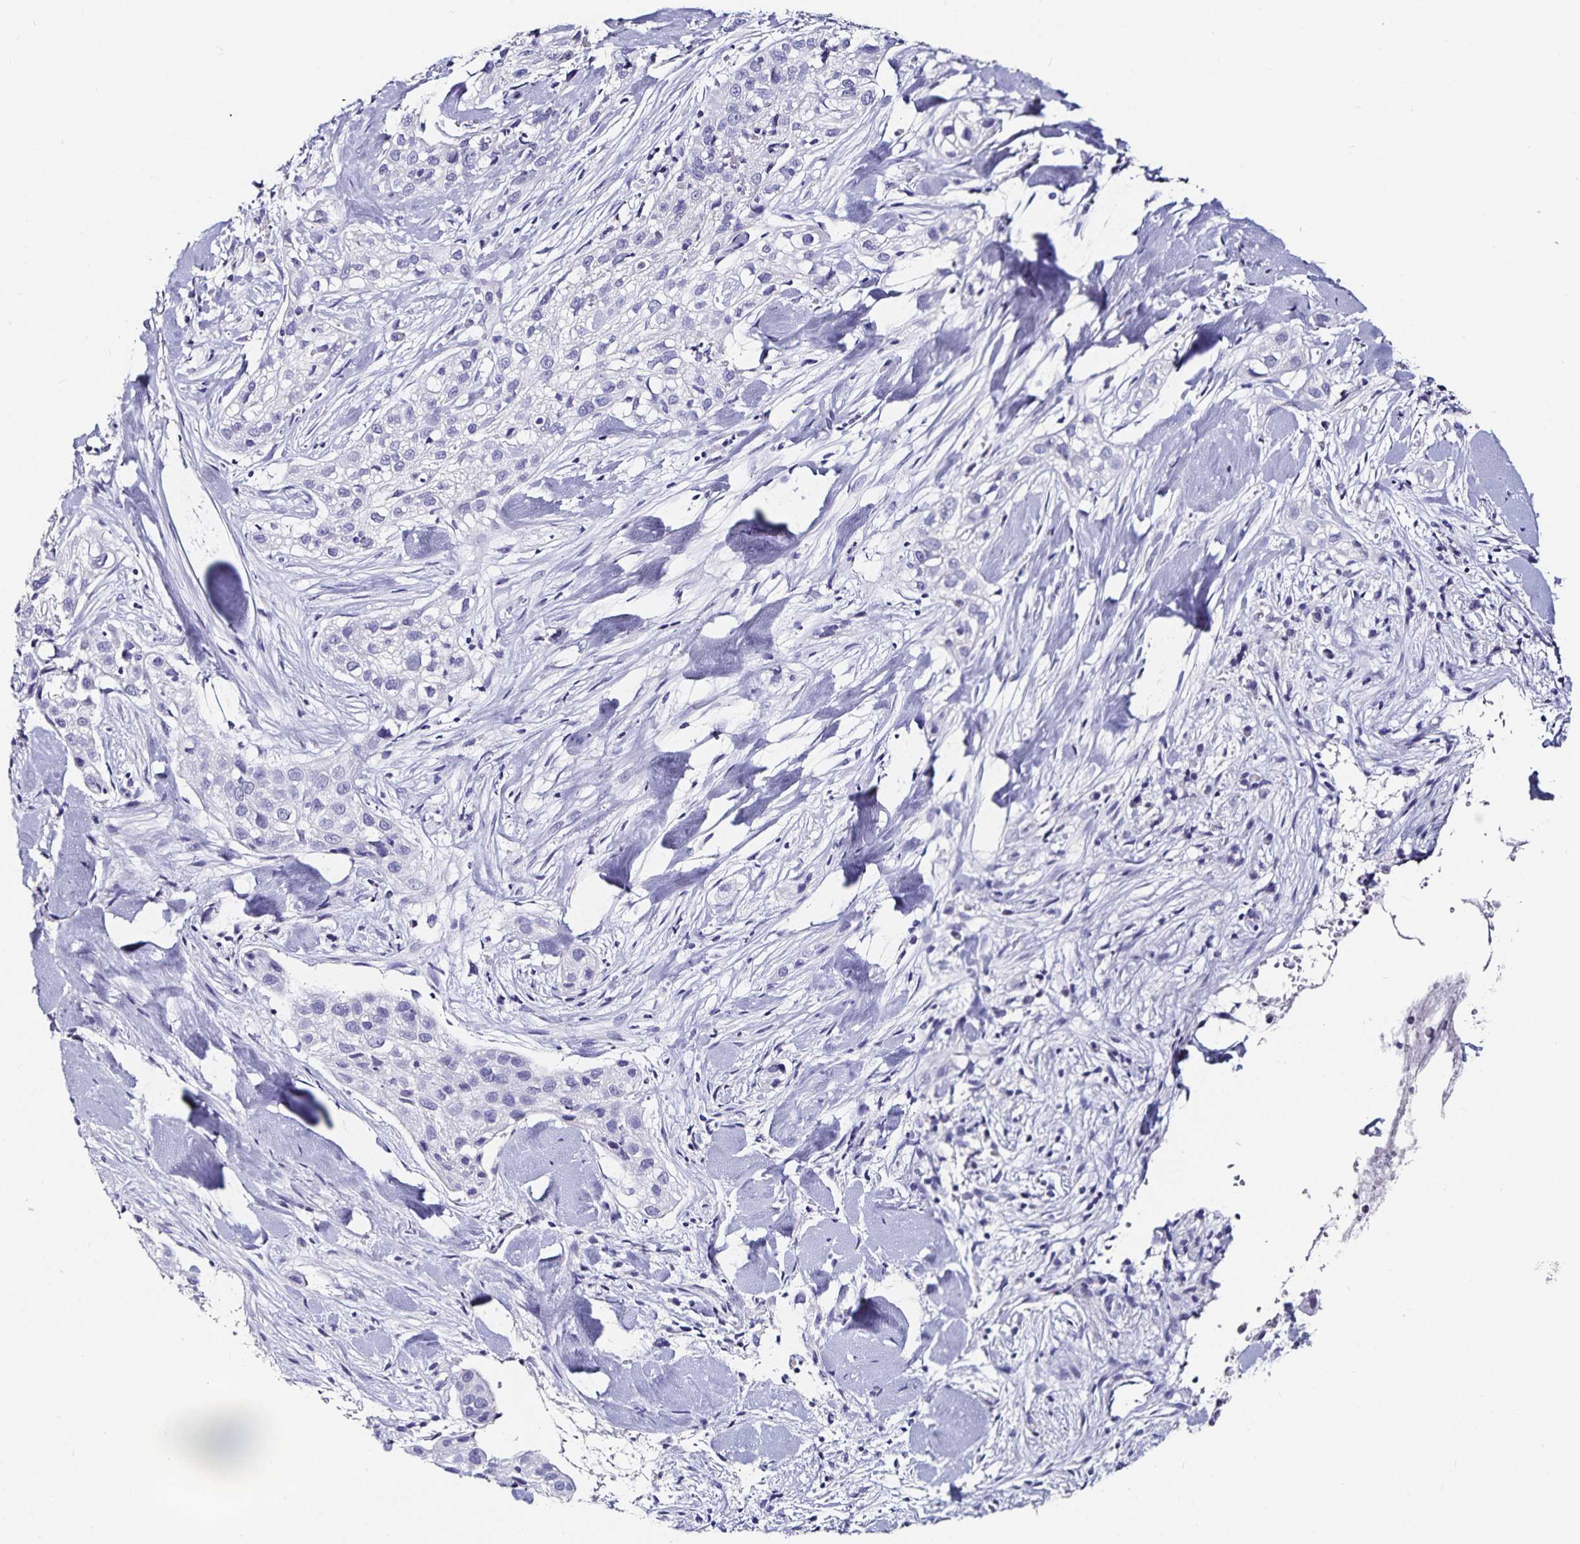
{"staining": {"intensity": "negative", "quantity": "none", "location": "none"}, "tissue": "skin cancer", "cell_type": "Tumor cells", "image_type": "cancer", "snomed": [{"axis": "morphology", "description": "Squamous cell carcinoma, NOS"}, {"axis": "topography", "description": "Skin"}], "caption": "High power microscopy photomicrograph of an IHC image of skin cancer, revealing no significant expression in tumor cells.", "gene": "TSPAN7", "patient": {"sex": "male", "age": 82}}